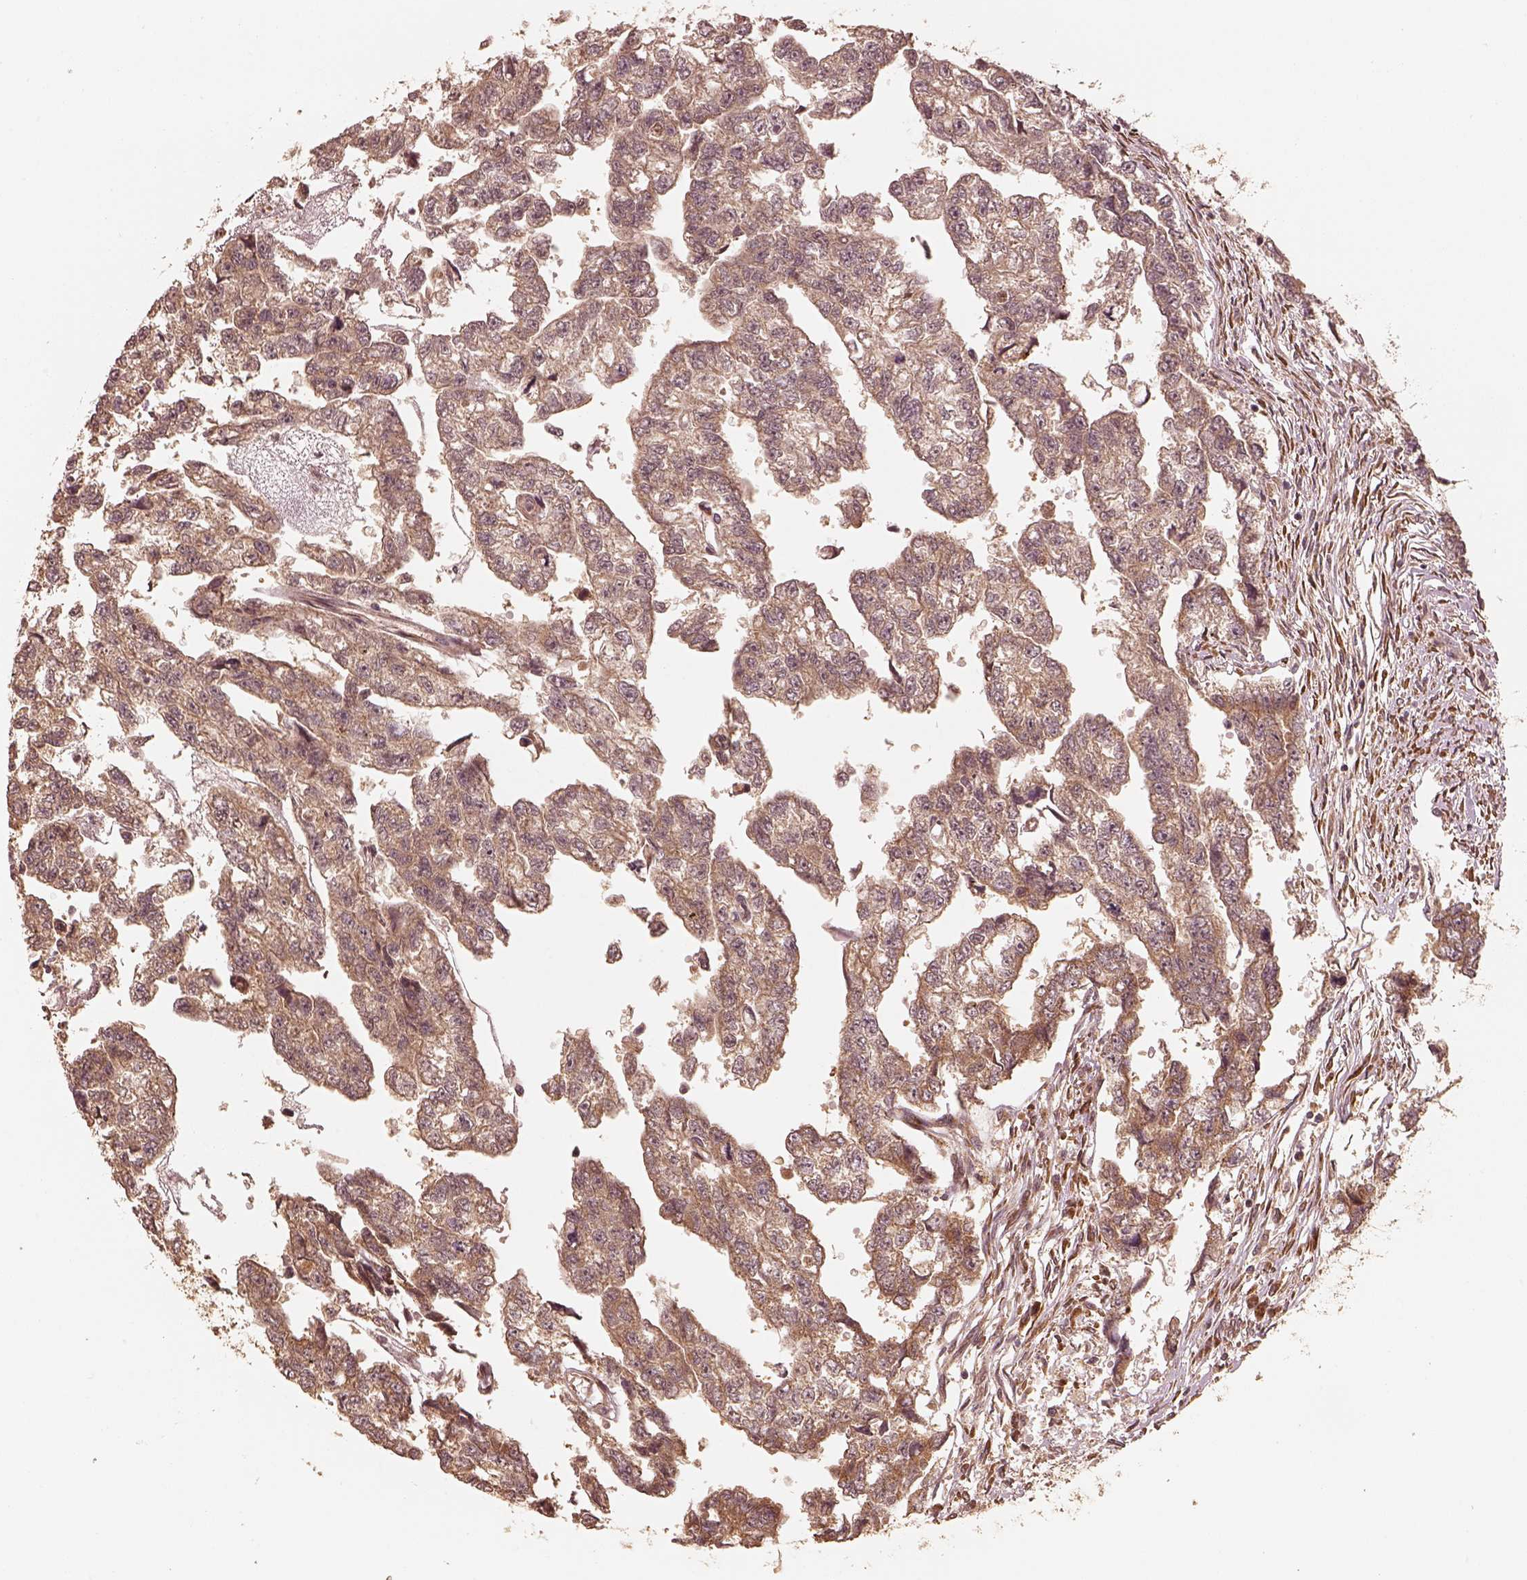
{"staining": {"intensity": "weak", "quantity": ">75%", "location": "cytoplasmic/membranous"}, "tissue": "testis cancer", "cell_type": "Tumor cells", "image_type": "cancer", "snomed": [{"axis": "morphology", "description": "Carcinoma, Embryonal, NOS"}, {"axis": "morphology", "description": "Teratoma, malignant, NOS"}, {"axis": "topography", "description": "Testis"}], "caption": "This is a micrograph of IHC staining of testis cancer, which shows weak positivity in the cytoplasmic/membranous of tumor cells.", "gene": "DNAJC25", "patient": {"sex": "male", "age": 44}}